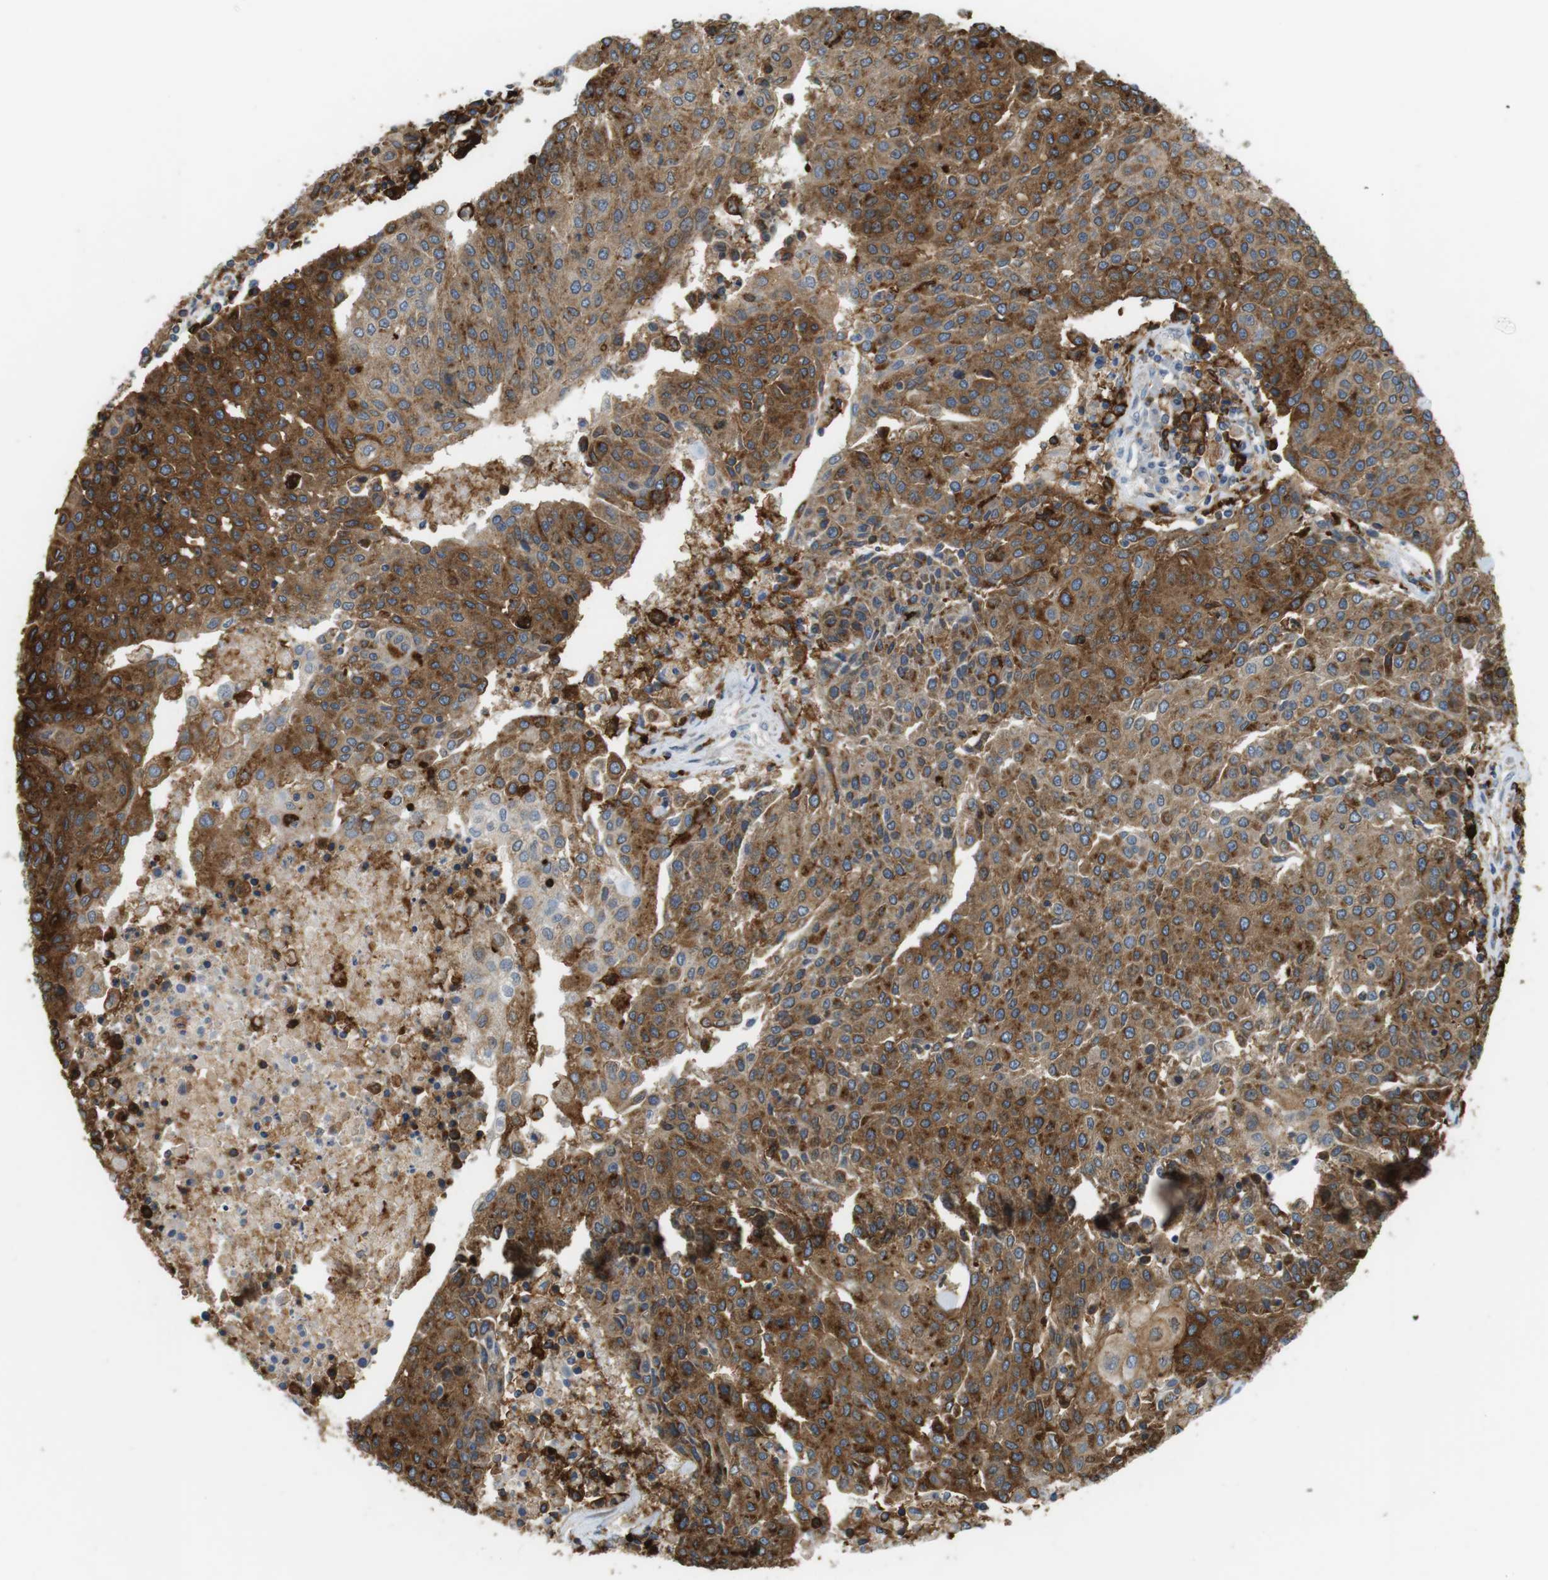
{"staining": {"intensity": "strong", "quantity": ">75%", "location": "cytoplasmic/membranous"}, "tissue": "urothelial cancer", "cell_type": "Tumor cells", "image_type": "cancer", "snomed": [{"axis": "morphology", "description": "Urothelial carcinoma, High grade"}, {"axis": "topography", "description": "Urinary bladder"}], "caption": "Immunohistochemical staining of human urothelial cancer shows high levels of strong cytoplasmic/membranous staining in about >75% of tumor cells.", "gene": "HLA-DRA", "patient": {"sex": "female", "age": 85}}